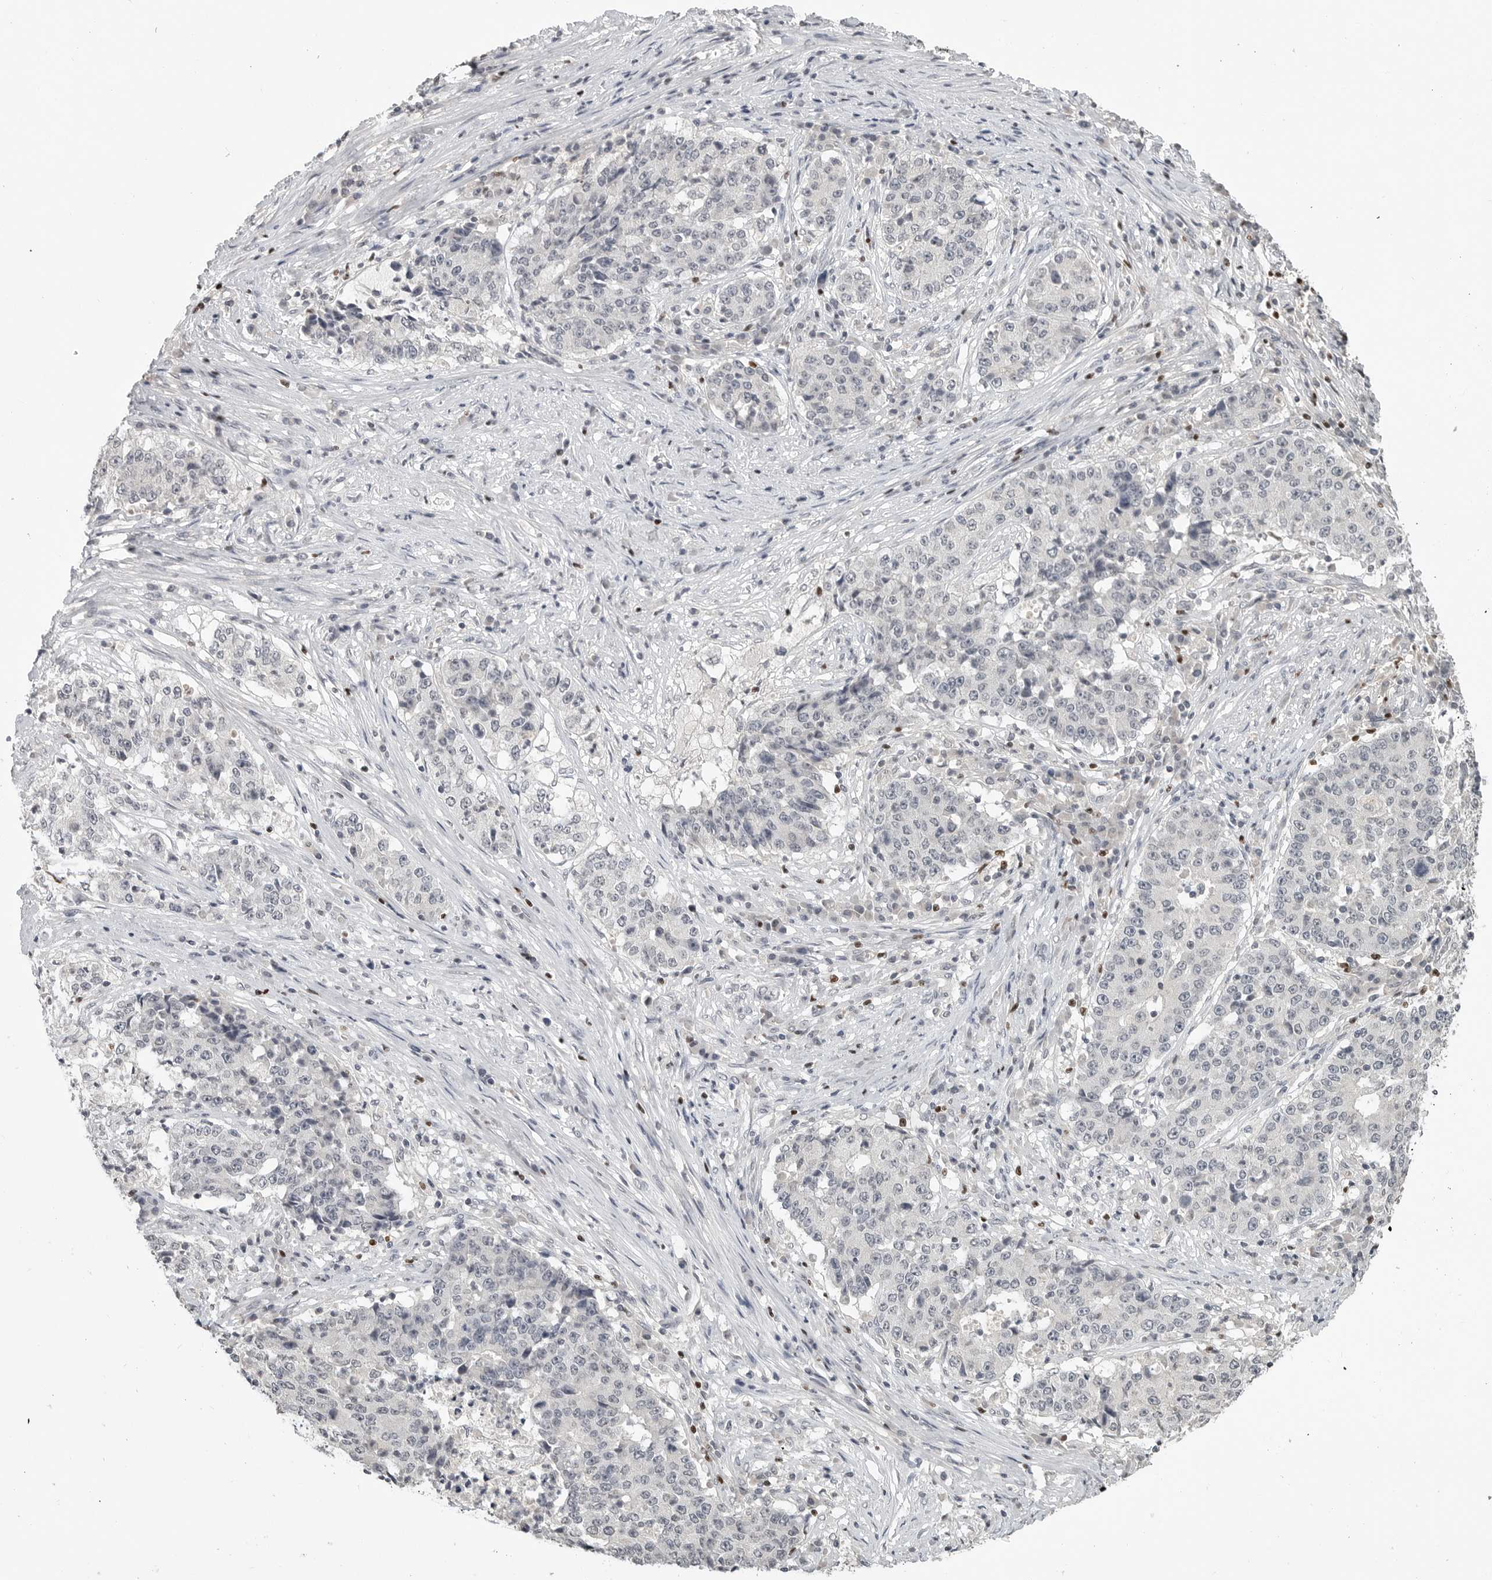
{"staining": {"intensity": "negative", "quantity": "none", "location": "none"}, "tissue": "stomach cancer", "cell_type": "Tumor cells", "image_type": "cancer", "snomed": [{"axis": "morphology", "description": "Adenocarcinoma, NOS"}, {"axis": "topography", "description": "Stomach"}], "caption": "Protein analysis of stomach adenocarcinoma reveals no significant staining in tumor cells.", "gene": "FOXP3", "patient": {"sex": "male", "age": 59}}